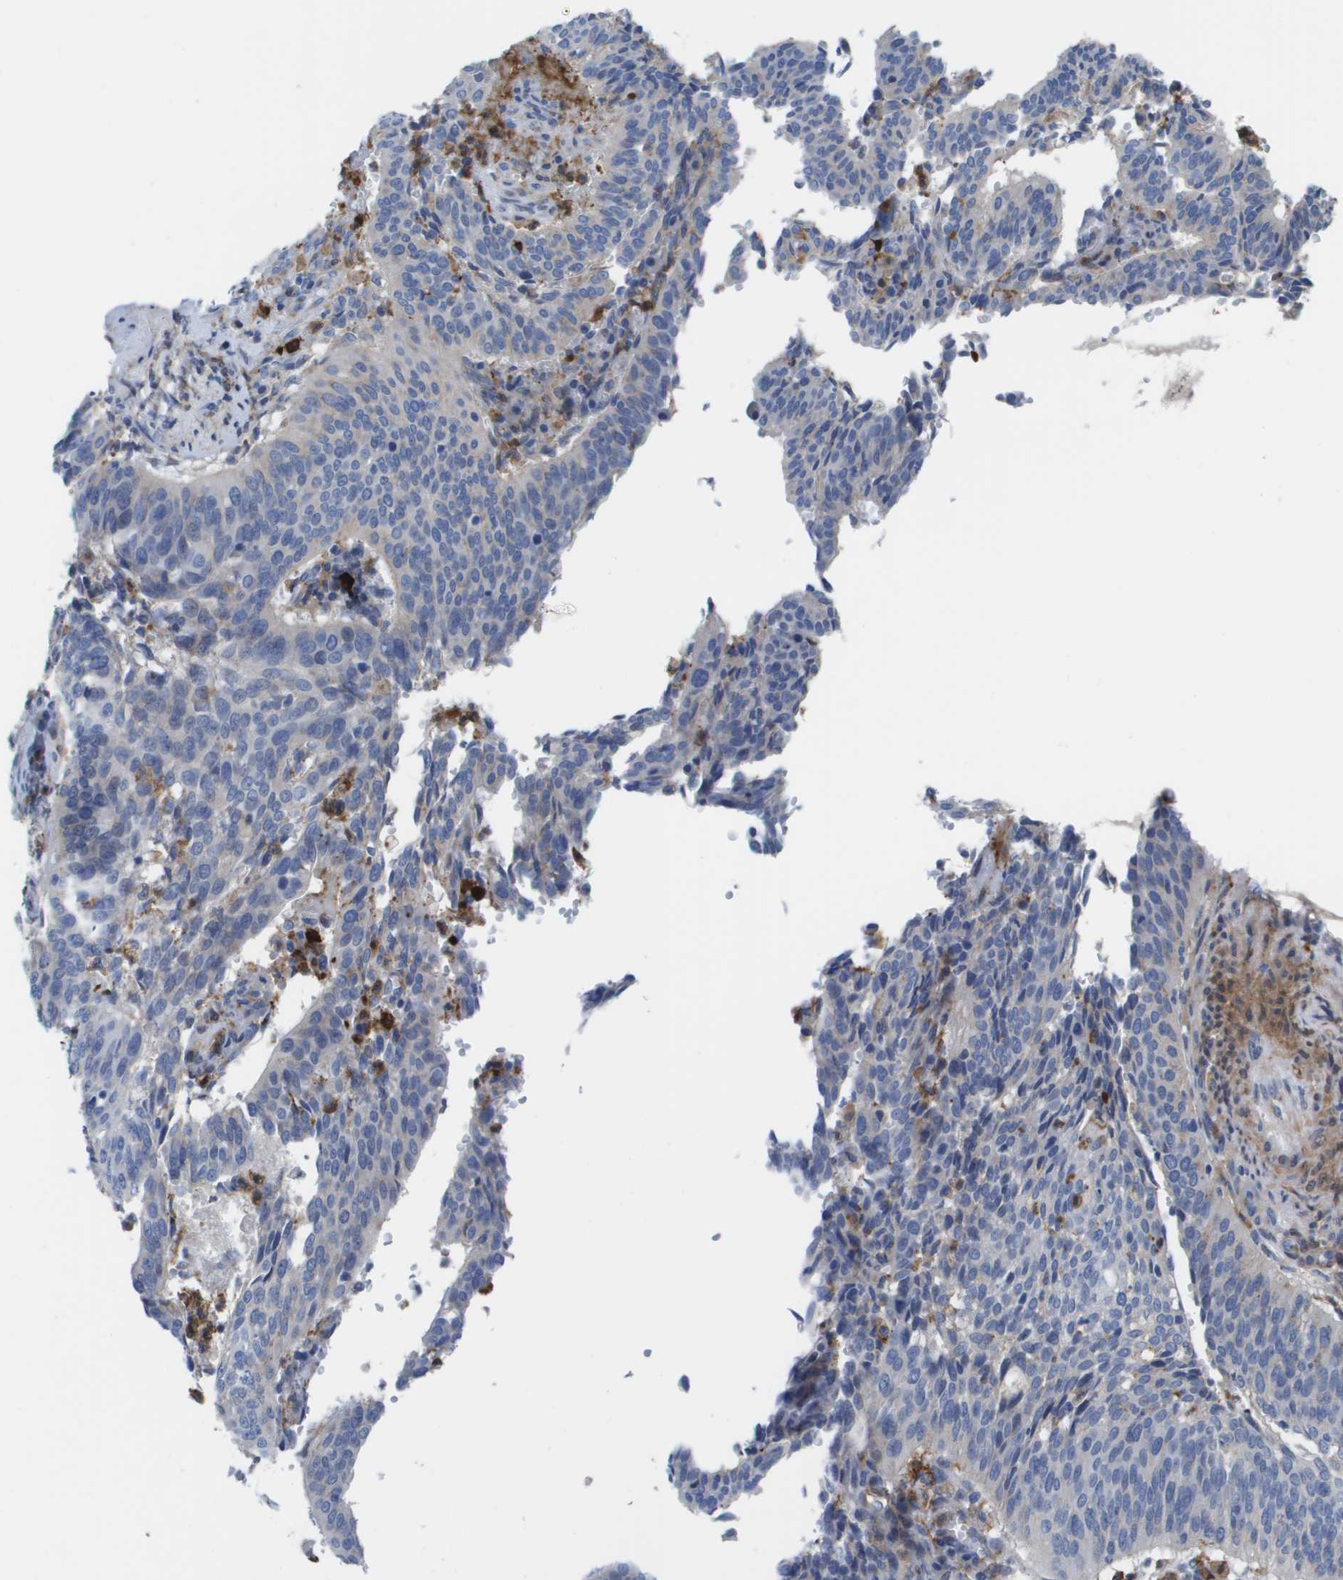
{"staining": {"intensity": "negative", "quantity": "none", "location": "none"}, "tissue": "cervical cancer", "cell_type": "Tumor cells", "image_type": "cancer", "snomed": [{"axis": "morphology", "description": "Normal tissue, NOS"}, {"axis": "morphology", "description": "Squamous cell carcinoma, NOS"}, {"axis": "topography", "description": "Cervix"}], "caption": "Protein analysis of squamous cell carcinoma (cervical) exhibits no significant positivity in tumor cells. The staining was performed using DAB (3,3'-diaminobenzidine) to visualize the protein expression in brown, while the nuclei were stained in blue with hematoxylin (Magnification: 20x).", "gene": "SLC37A2", "patient": {"sex": "female", "age": 39}}